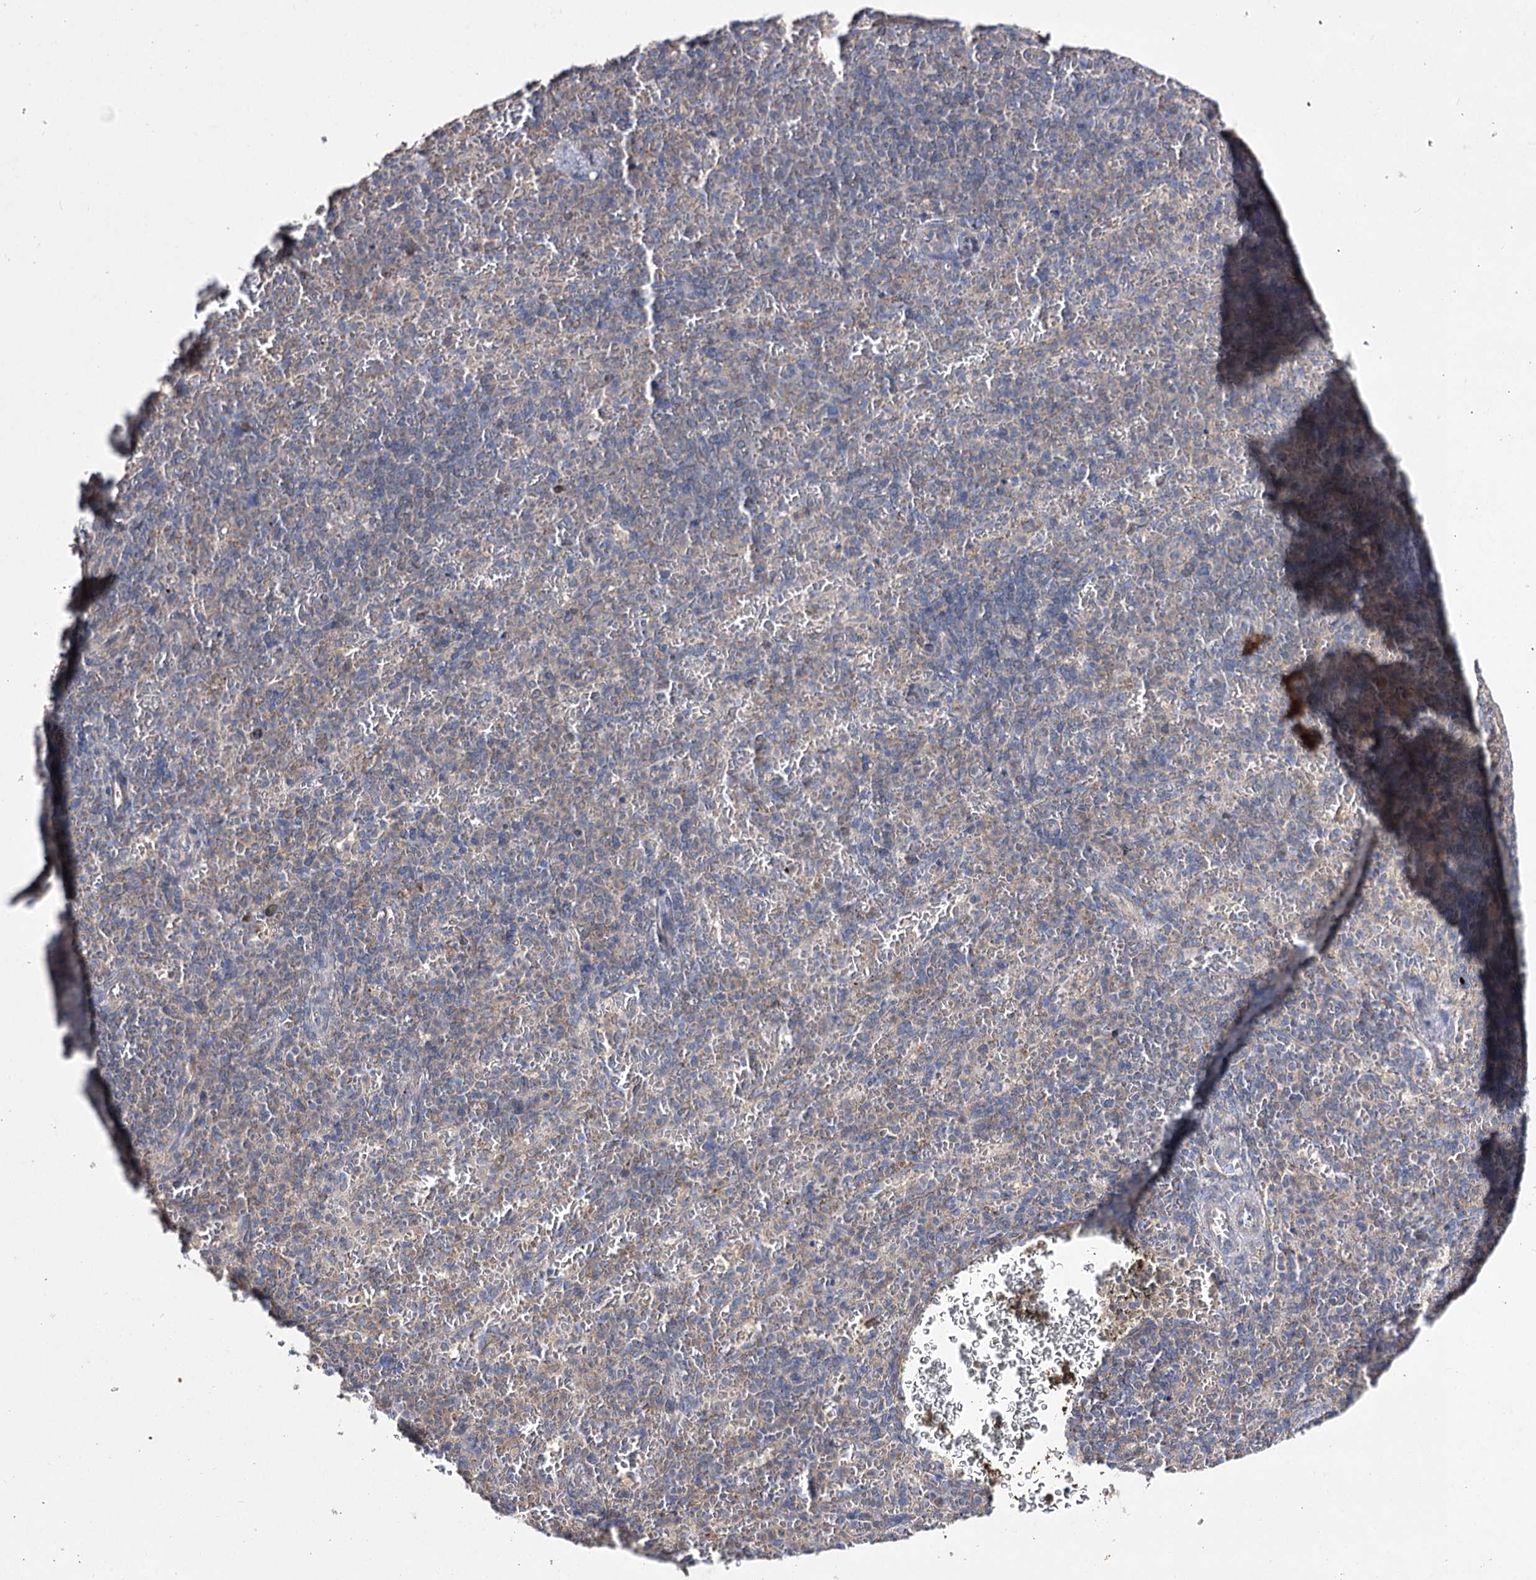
{"staining": {"intensity": "weak", "quantity": "<25%", "location": "cytoplasmic/membranous"}, "tissue": "spleen", "cell_type": "Cells in red pulp", "image_type": "normal", "snomed": [{"axis": "morphology", "description": "Normal tissue, NOS"}, {"axis": "topography", "description": "Spleen"}], "caption": "There is no significant positivity in cells in red pulp of spleen. Brightfield microscopy of immunohistochemistry (IHC) stained with DAB (brown) and hematoxylin (blue), captured at high magnification.", "gene": "AURKC", "patient": {"sex": "female", "age": 74}}